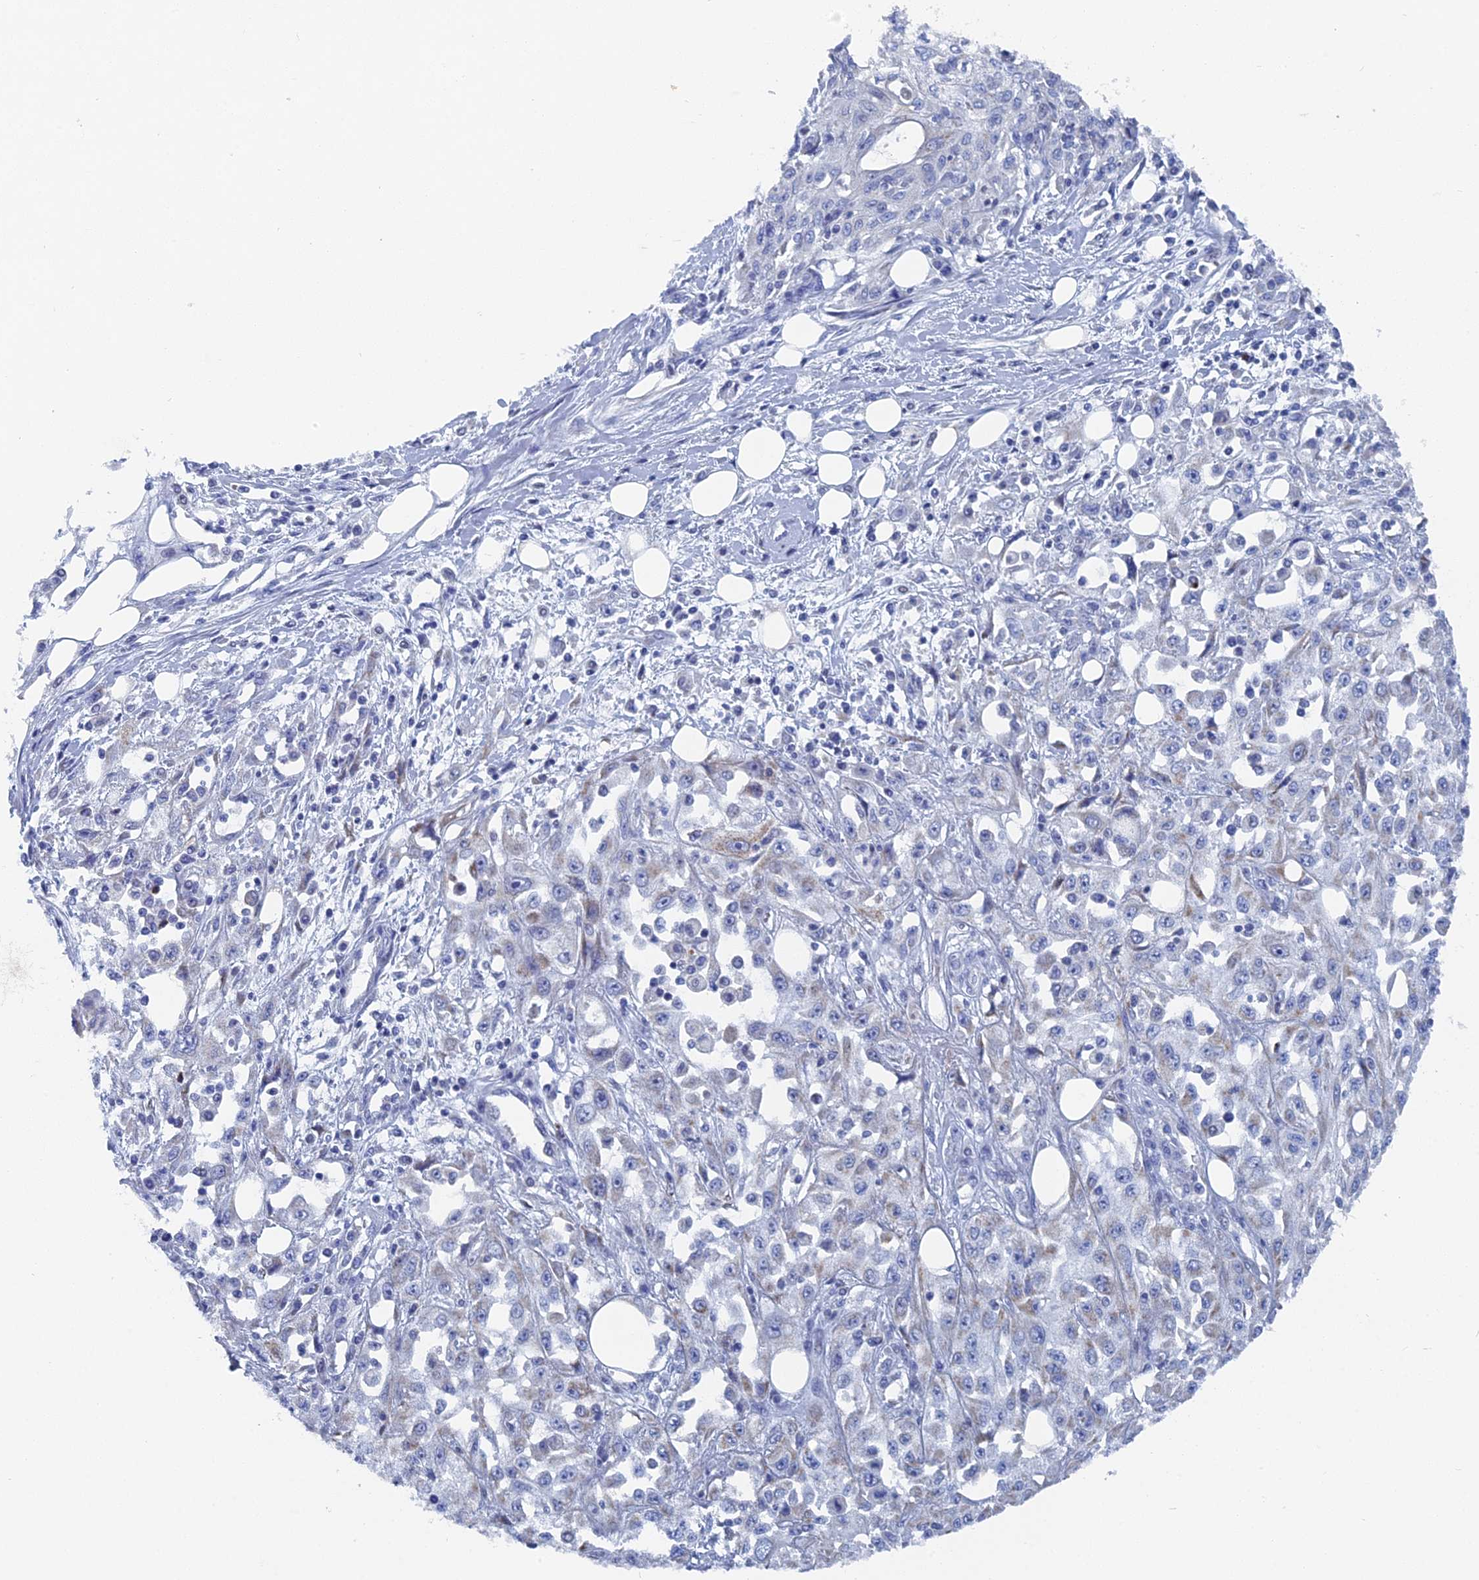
{"staining": {"intensity": "negative", "quantity": "none", "location": "none"}, "tissue": "skin cancer", "cell_type": "Tumor cells", "image_type": "cancer", "snomed": [{"axis": "morphology", "description": "Squamous cell carcinoma, NOS"}, {"axis": "morphology", "description": "Squamous cell carcinoma, metastatic, NOS"}, {"axis": "topography", "description": "Skin"}, {"axis": "topography", "description": "Lymph node"}], "caption": "An IHC image of skin cancer is shown. There is no staining in tumor cells of skin cancer. (Stains: DAB (3,3'-diaminobenzidine) immunohistochemistry (IHC) with hematoxylin counter stain, Microscopy: brightfield microscopy at high magnification).", "gene": "HIGD1A", "patient": {"sex": "male", "age": 75}}